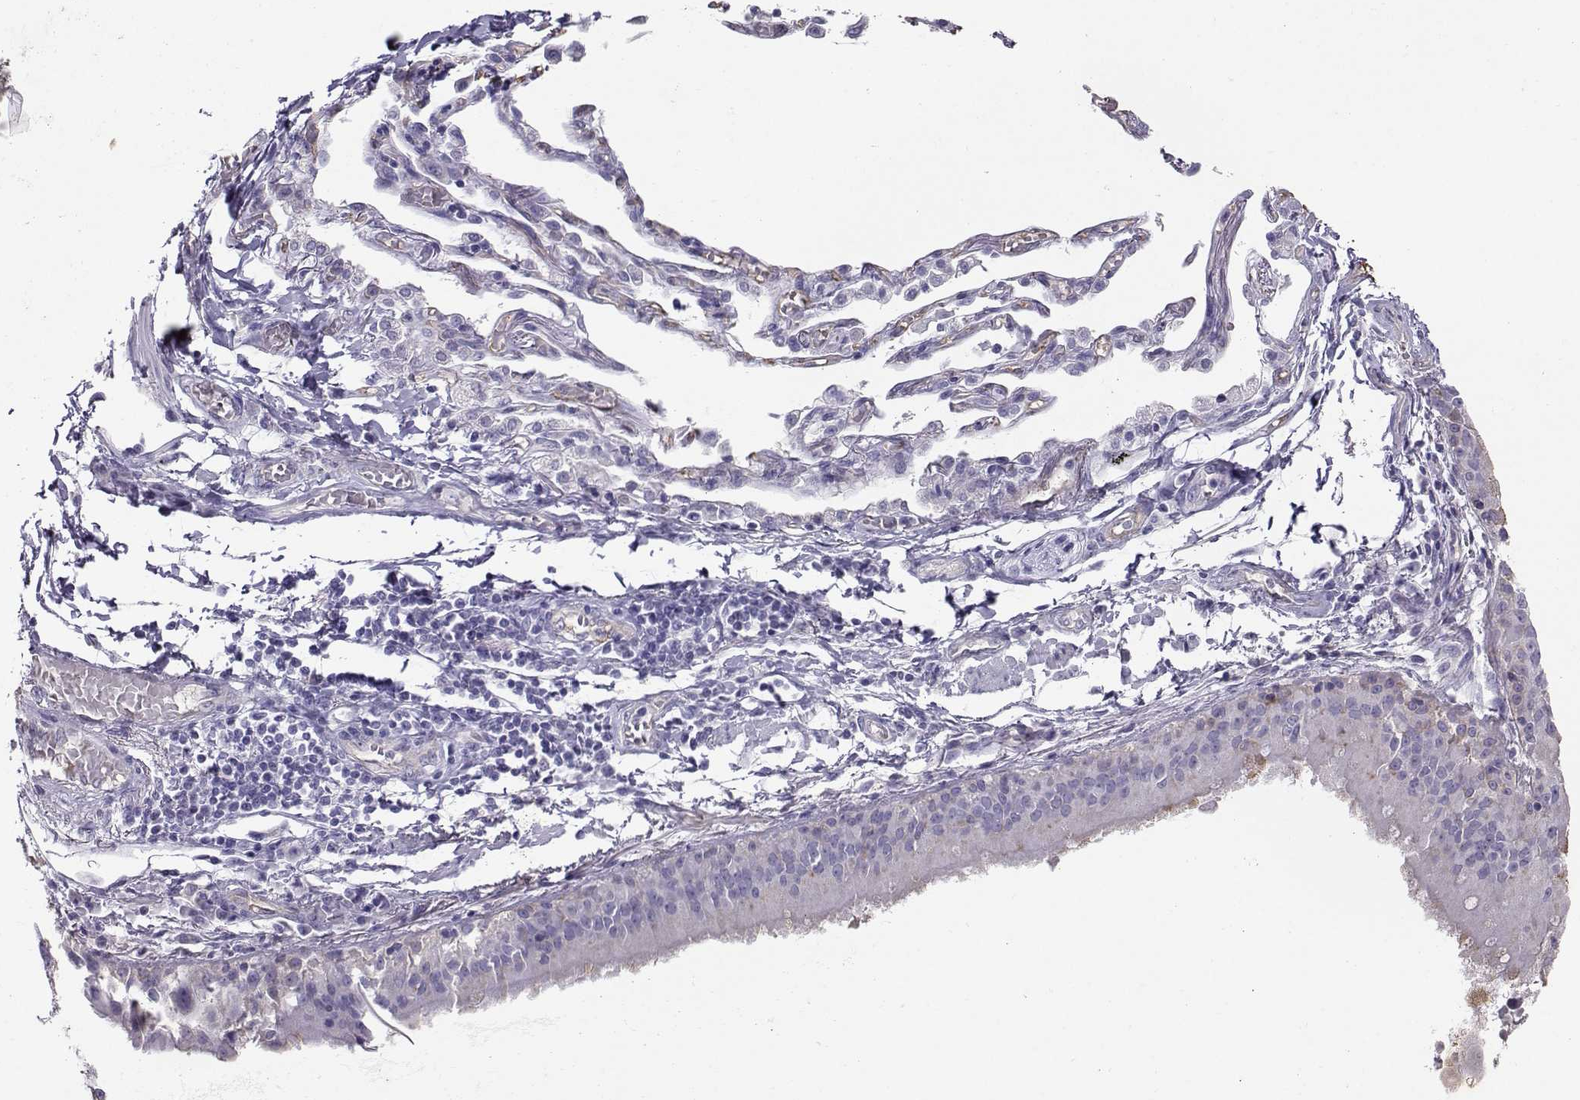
{"staining": {"intensity": "weak", "quantity": ">75%", "location": "cytoplasmic/membranous"}, "tissue": "lung cancer", "cell_type": "Tumor cells", "image_type": "cancer", "snomed": [{"axis": "morphology", "description": "Squamous cell carcinoma, NOS"}, {"axis": "topography", "description": "Lung"}], "caption": "A micrograph of human lung cancer (squamous cell carcinoma) stained for a protein displays weak cytoplasmic/membranous brown staining in tumor cells.", "gene": "CLUL1", "patient": {"sex": "male", "age": 73}}